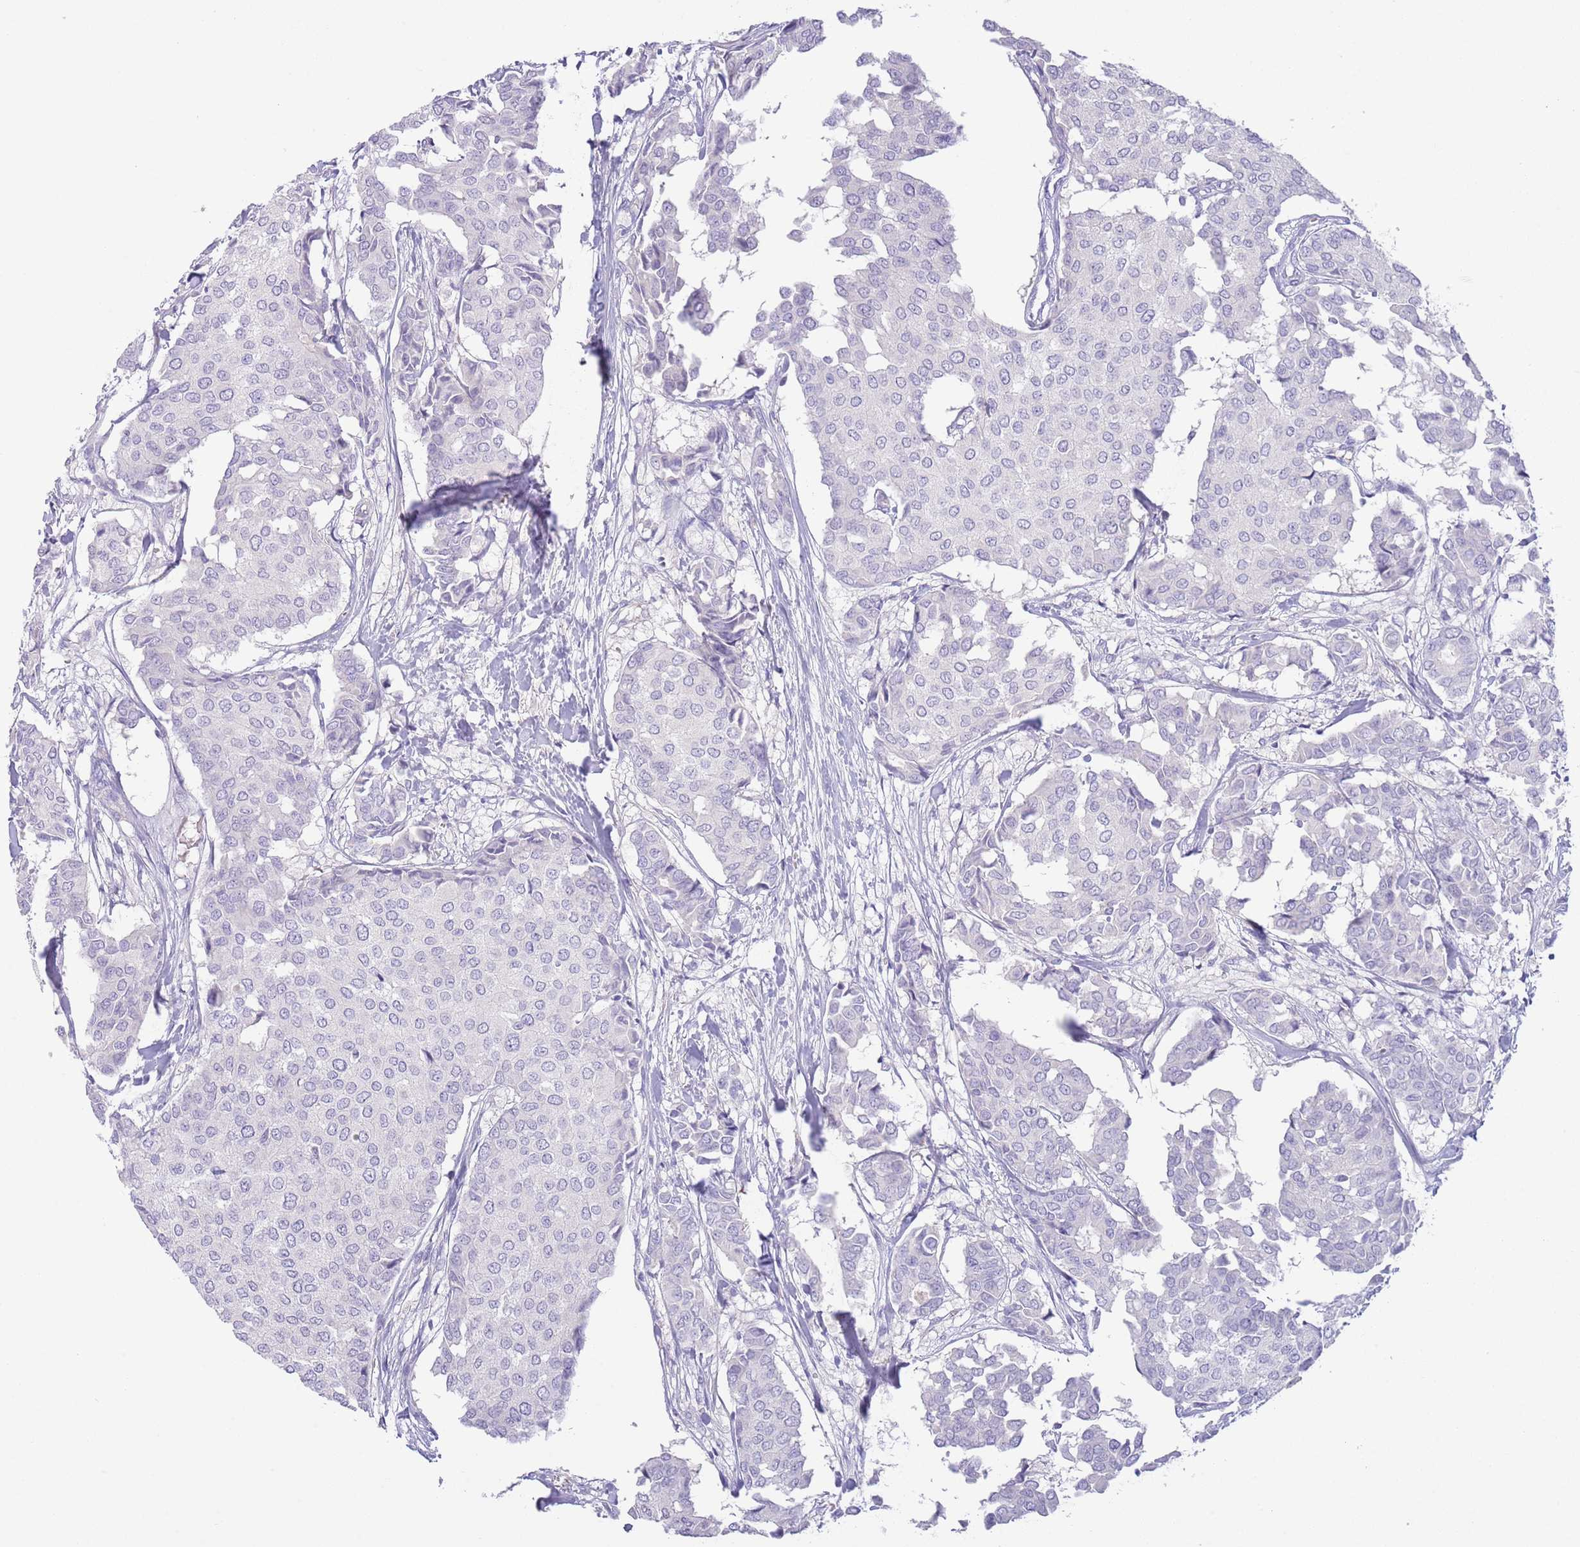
{"staining": {"intensity": "negative", "quantity": "none", "location": "none"}, "tissue": "breast cancer", "cell_type": "Tumor cells", "image_type": "cancer", "snomed": [{"axis": "morphology", "description": "Duct carcinoma"}, {"axis": "topography", "description": "Breast"}], "caption": "Tumor cells are negative for protein expression in human breast invasive ductal carcinoma.", "gene": "SFTPA1", "patient": {"sex": "female", "age": 75}}